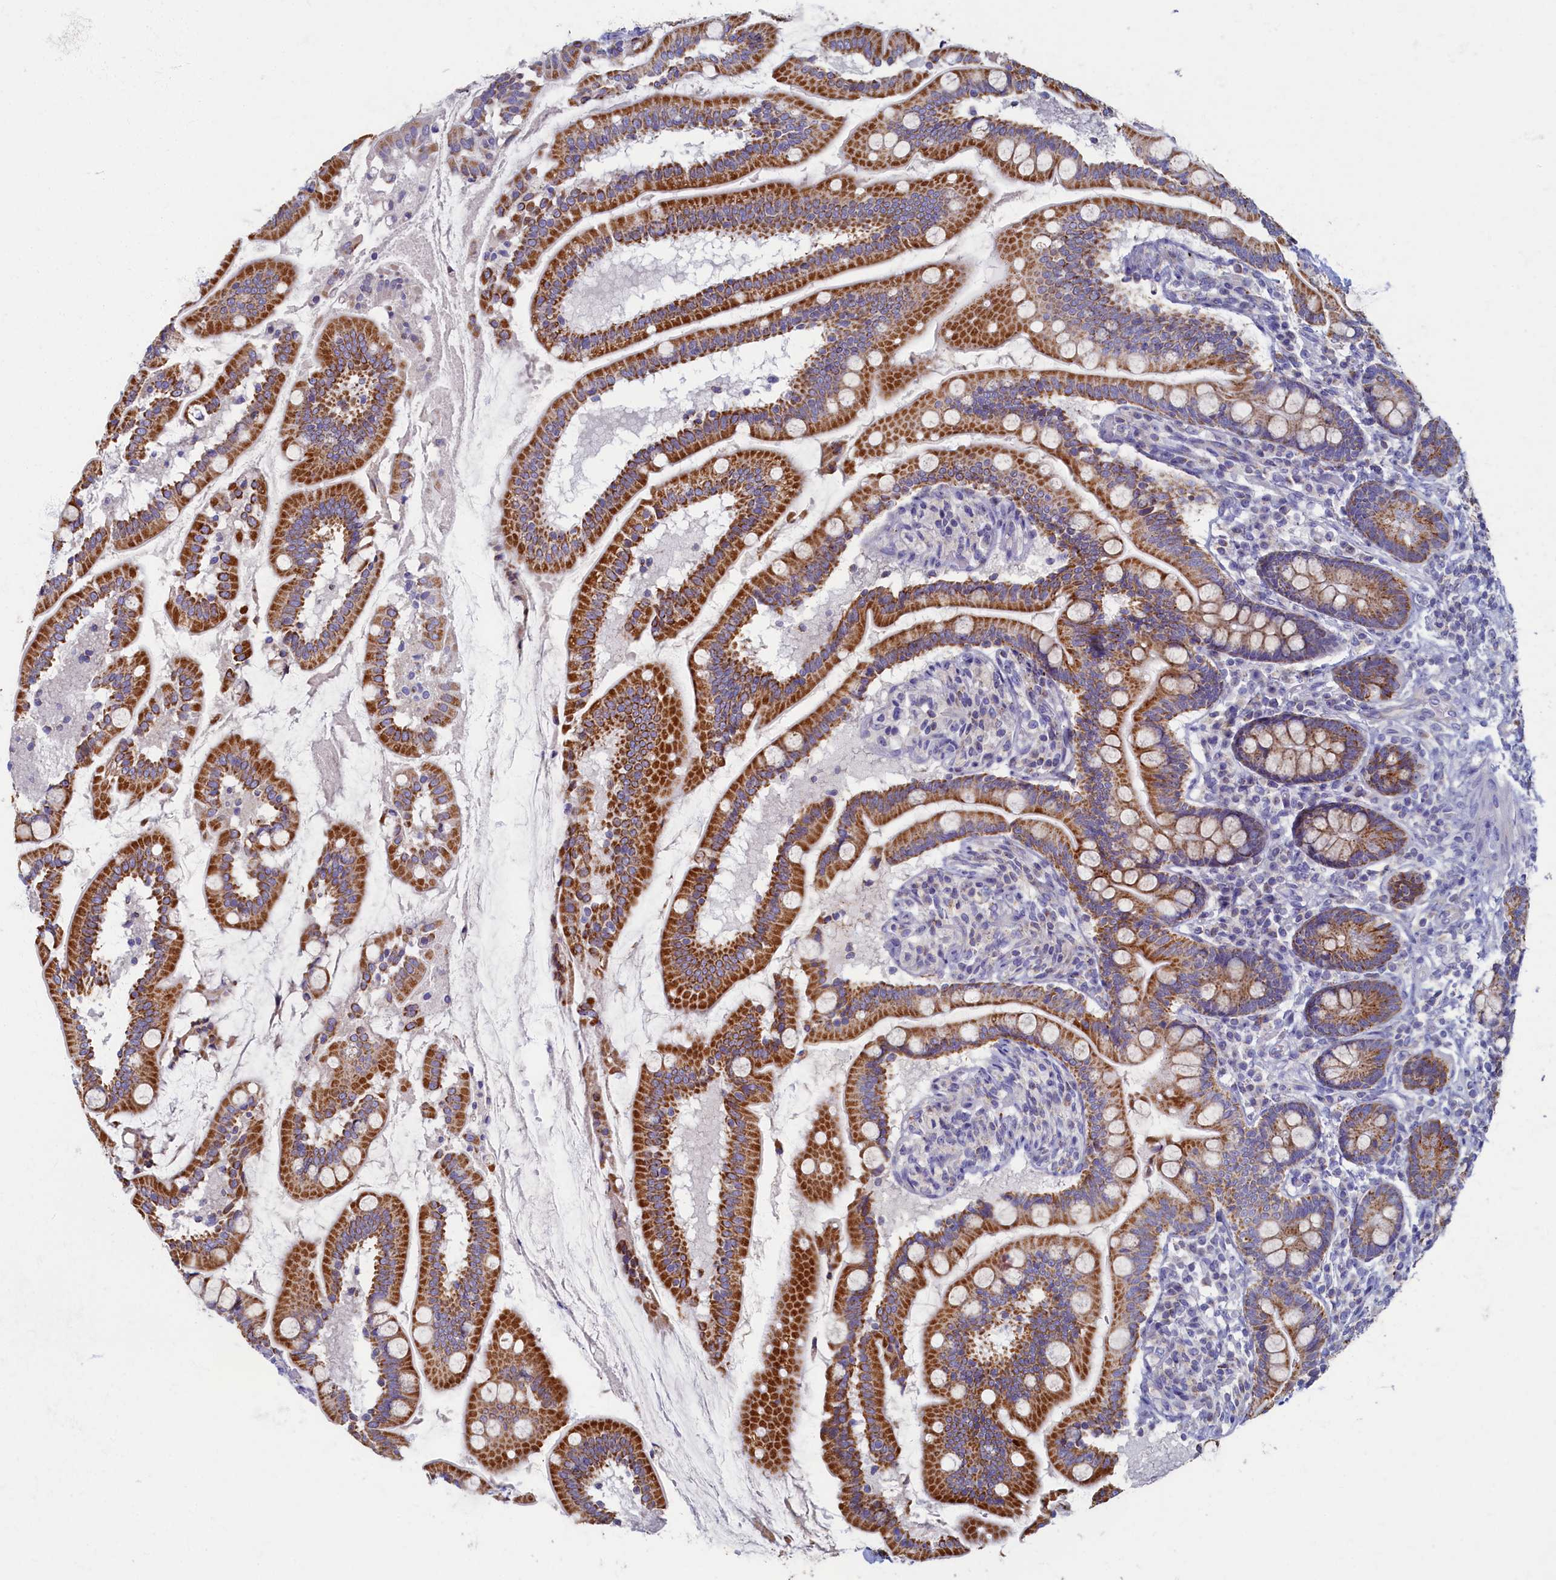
{"staining": {"intensity": "strong", "quantity": ">75%", "location": "cytoplasmic/membranous"}, "tissue": "small intestine", "cell_type": "Glandular cells", "image_type": "normal", "snomed": [{"axis": "morphology", "description": "Normal tissue, NOS"}, {"axis": "topography", "description": "Small intestine"}], "caption": "Immunohistochemical staining of unremarkable small intestine shows high levels of strong cytoplasmic/membranous expression in about >75% of glandular cells.", "gene": "OCIAD2", "patient": {"sex": "female", "age": 64}}